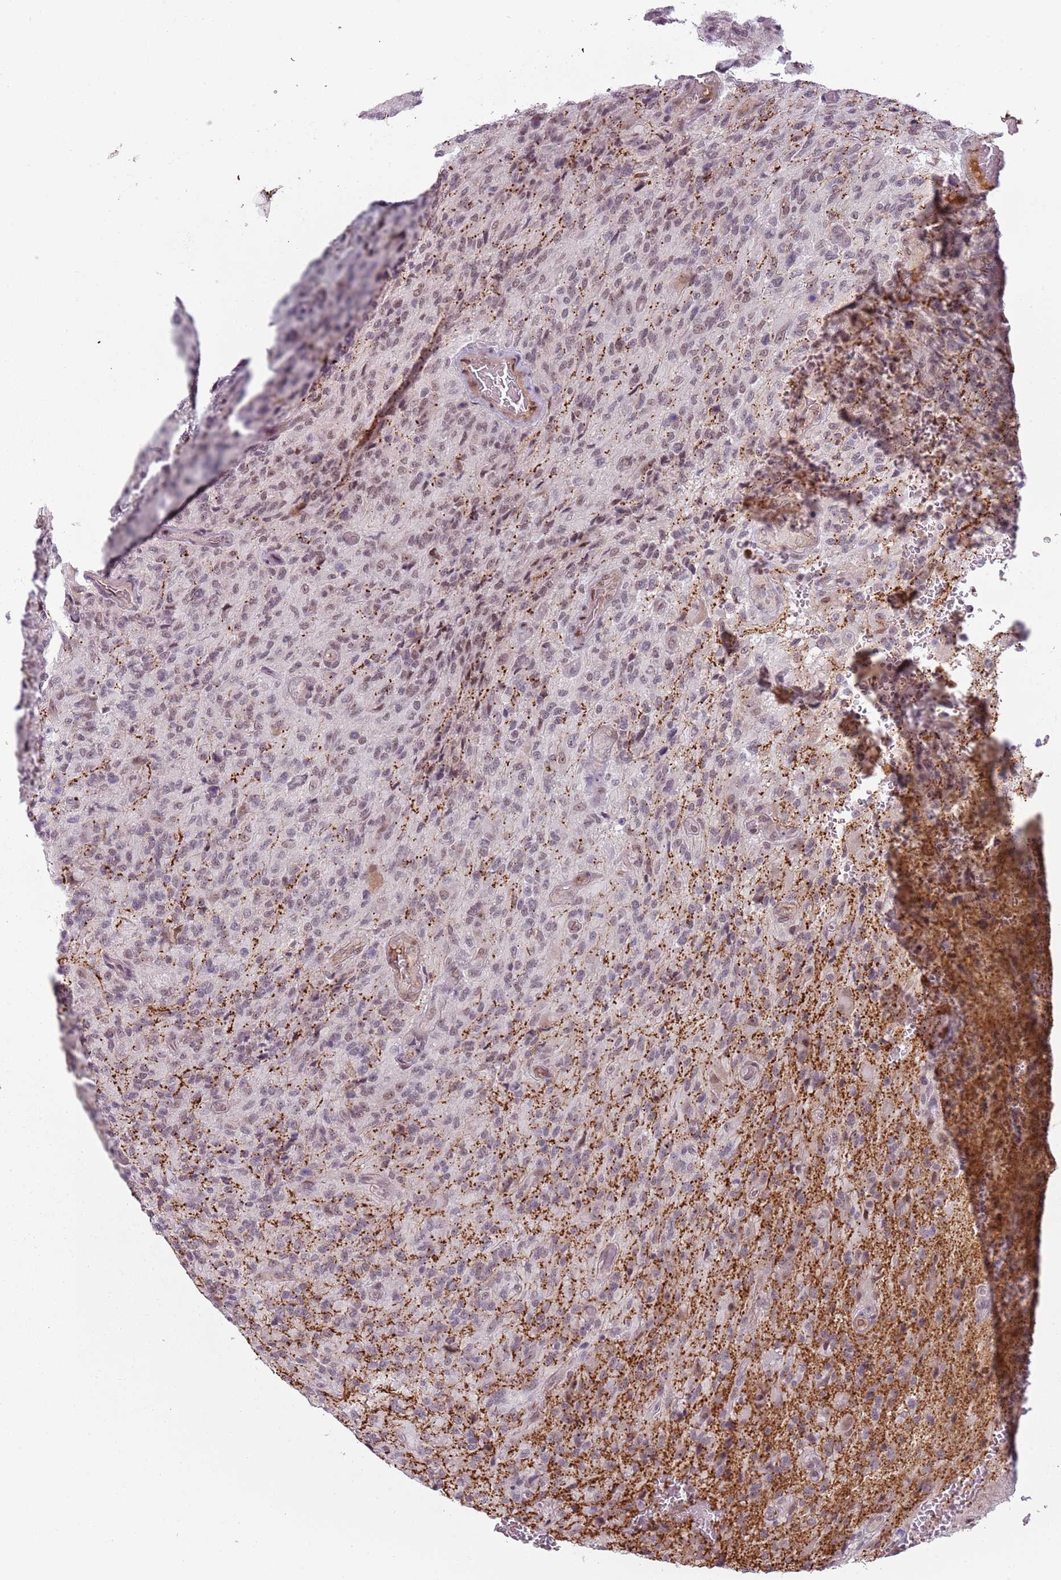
{"staining": {"intensity": "weak", "quantity": "25%-75%", "location": "nuclear"}, "tissue": "glioma", "cell_type": "Tumor cells", "image_type": "cancer", "snomed": [{"axis": "morphology", "description": "Normal tissue, NOS"}, {"axis": "morphology", "description": "Glioma, malignant, High grade"}, {"axis": "topography", "description": "Cerebral cortex"}], "caption": "There is low levels of weak nuclear staining in tumor cells of malignant high-grade glioma, as demonstrated by immunohistochemical staining (brown color).", "gene": "REXO4", "patient": {"sex": "male", "age": 56}}